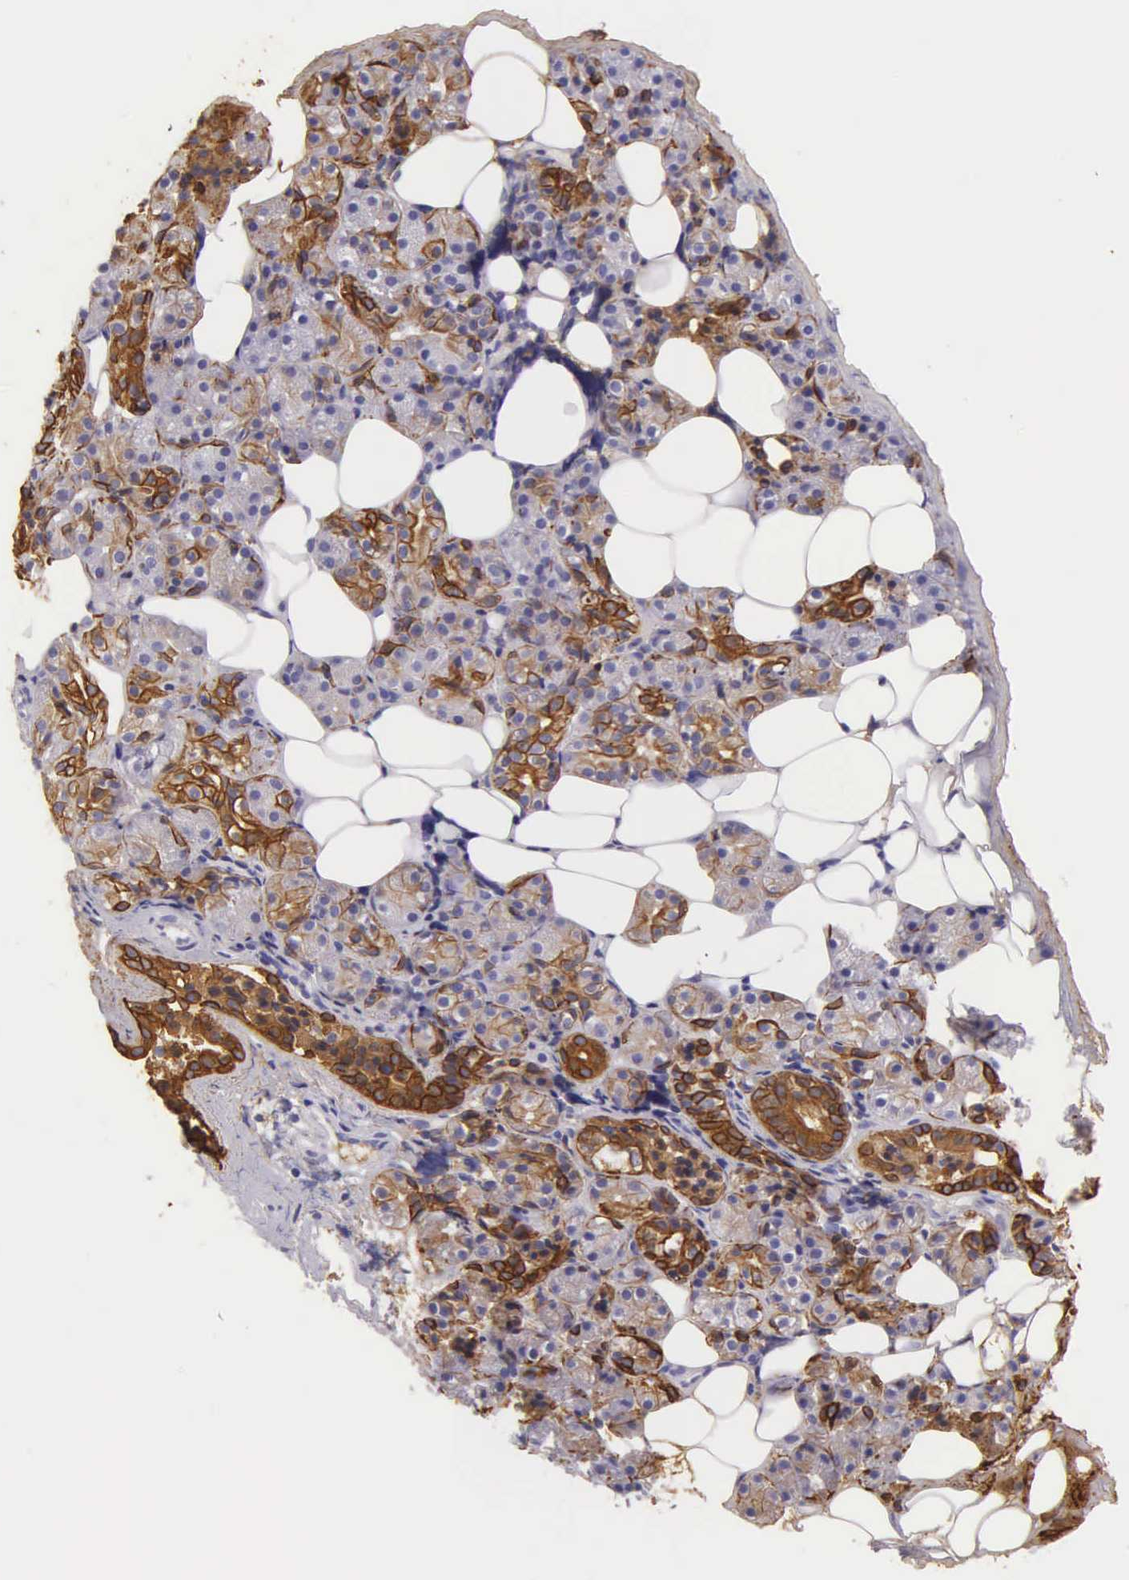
{"staining": {"intensity": "moderate", "quantity": "25%-75%", "location": "cytoplasmic/membranous"}, "tissue": "salivary gland", "cell_type": "Glandular cells", "image_type": "normal", "snomed": [{"axis": "morphology", "description": "Normal tissue, NOS"}, {"axis": "topography", "description": "Salivary gland"}], "caption": "Brown immunohistochemical staining in unremarkable salivary gland shows moderate cytoplasmic/membranous expression in about 25%-75% of glandular cells. (IHC, brightfield microscopy, high magnification).", "gene": "KRT14", "patient": {"sex": "female", "age": 55}}